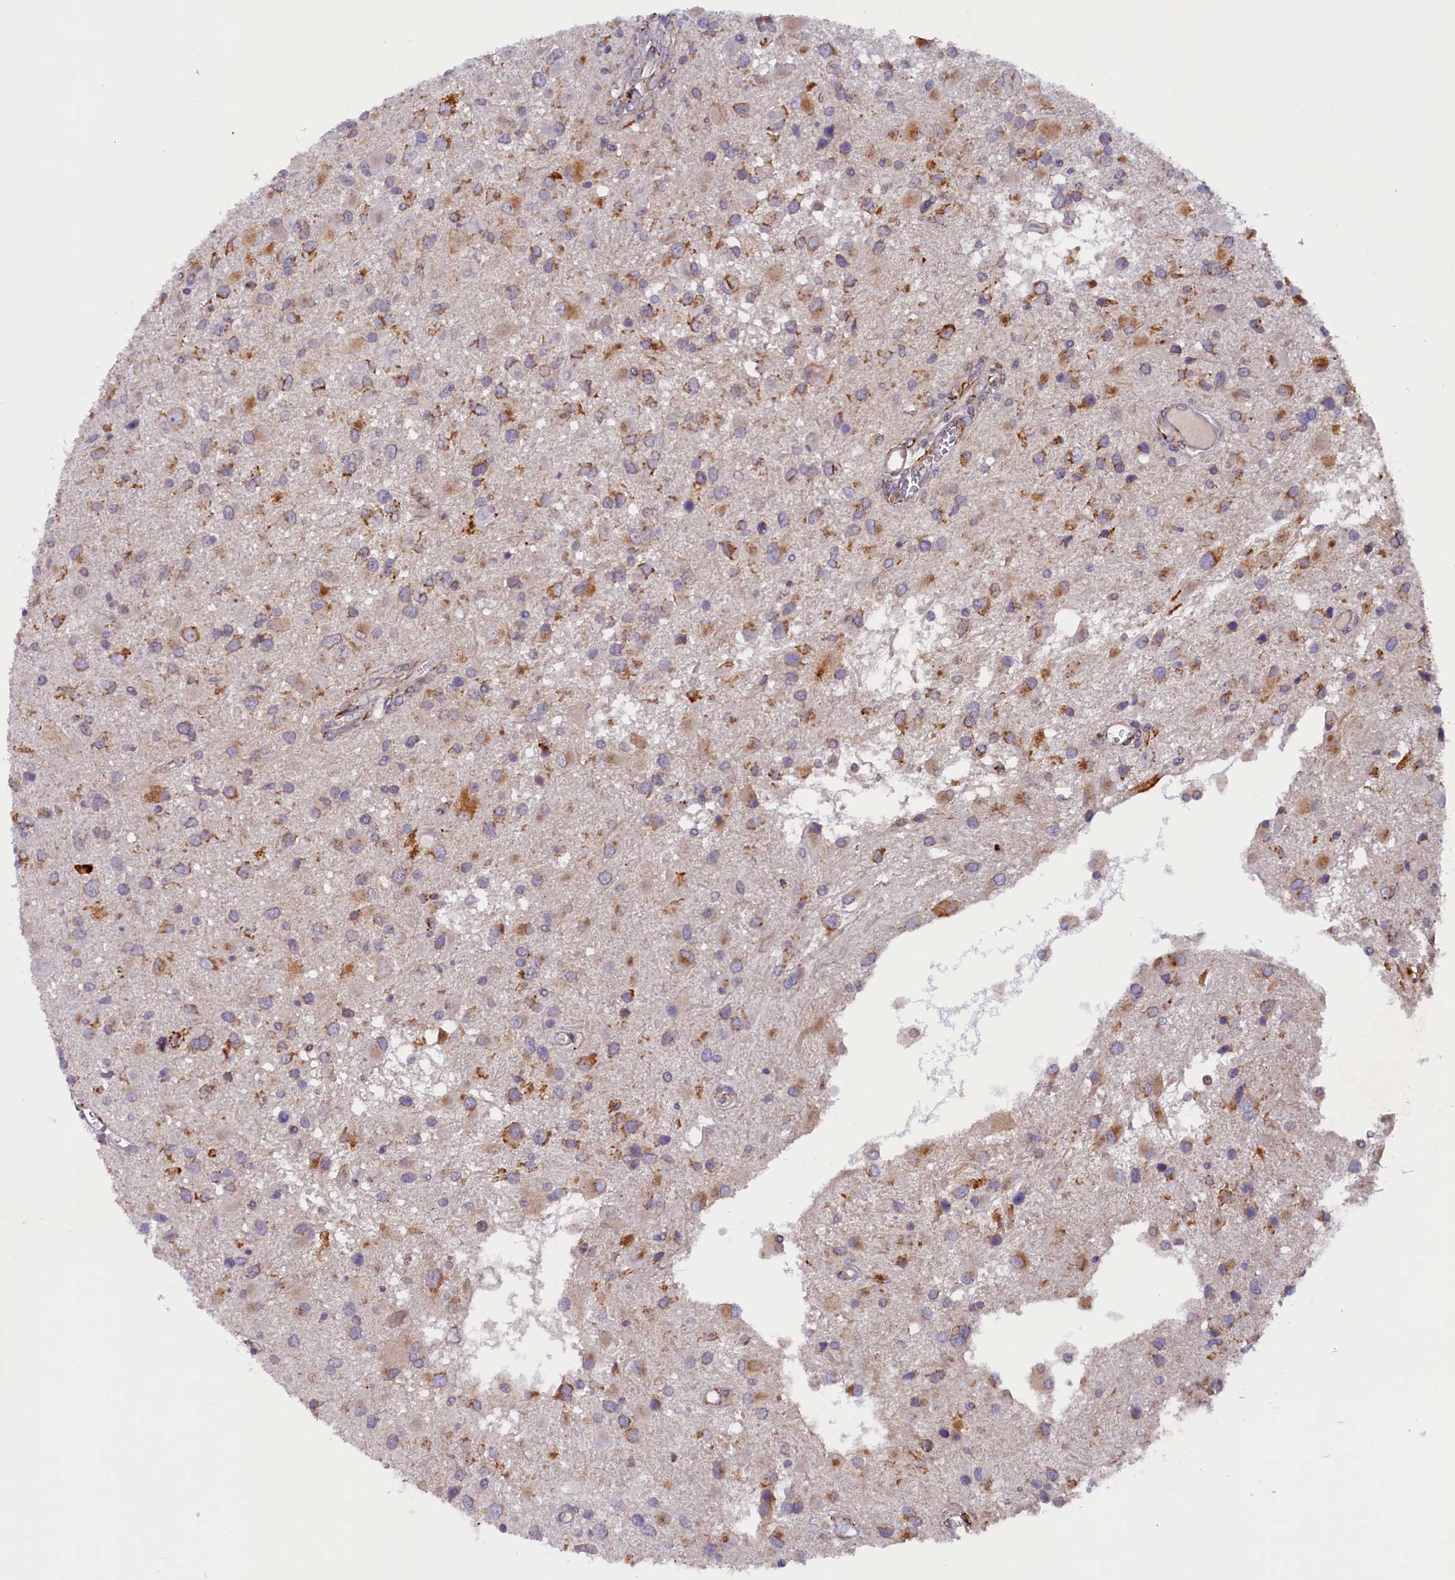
{"staining": {"intensity": "moderate", "quantity": "25%-75%", "location": "cytoplasmic/membranous"}, "tissue": "glioma", "cell_type": "Tumor cells", "image_type": "cancer", "snomed": [{"axis": "morphology", "description": "Glioma, malignant, High grade"}, {"axis": "topography", "description": "Brain"}], "caption": "Immunohistochemical staining of malignant glioma (high-grade) exhibits medium levels of moderate cytoplasmic/membranous expression in about 25%-75% of tumor cells.", "gene": "SSC5D", "patient": {"sex": "male", "age": 53}}